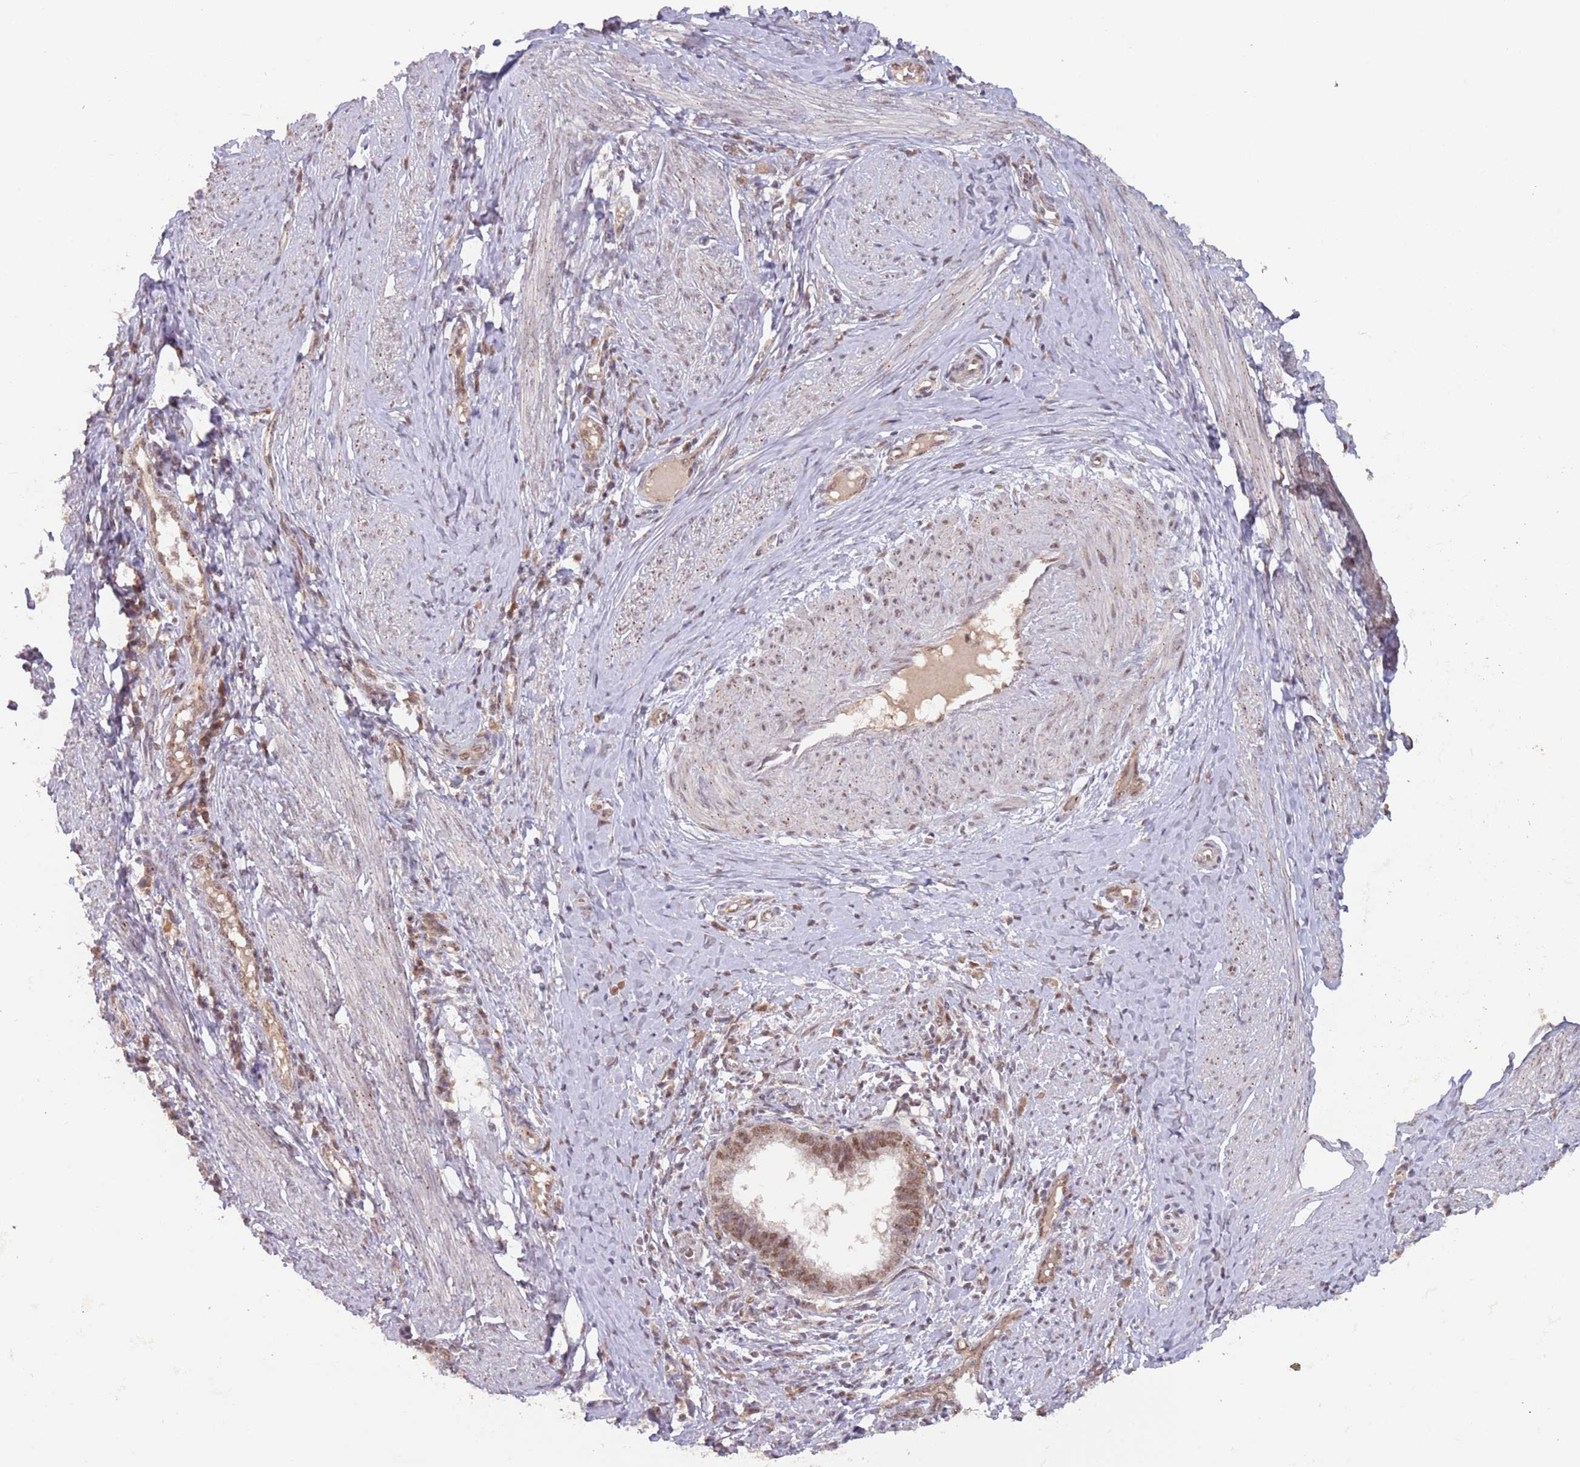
{"staining": {"intensity": "moderate", "quantity": "25%-75%", "location": "cytoplasmic/membranous,nuclear"}, "tissue": "cervical cancer", "cell_type": "Tumor cells", "image_type": "cancer", "snomed": [{"axis": "morphology", "description": "Adenocarcinoma, NOS"}, {"axis": "topography", "description": "Cervix"}], "caption": "The histopathology image shows a brown stain indicating the presence of a protein in the cytoplasmic/membranous and nuclear of tumor cells in cervical adenocarcinoma.", "gene": "RFXANK", "patient": {"sex": "female", "age": 36}}